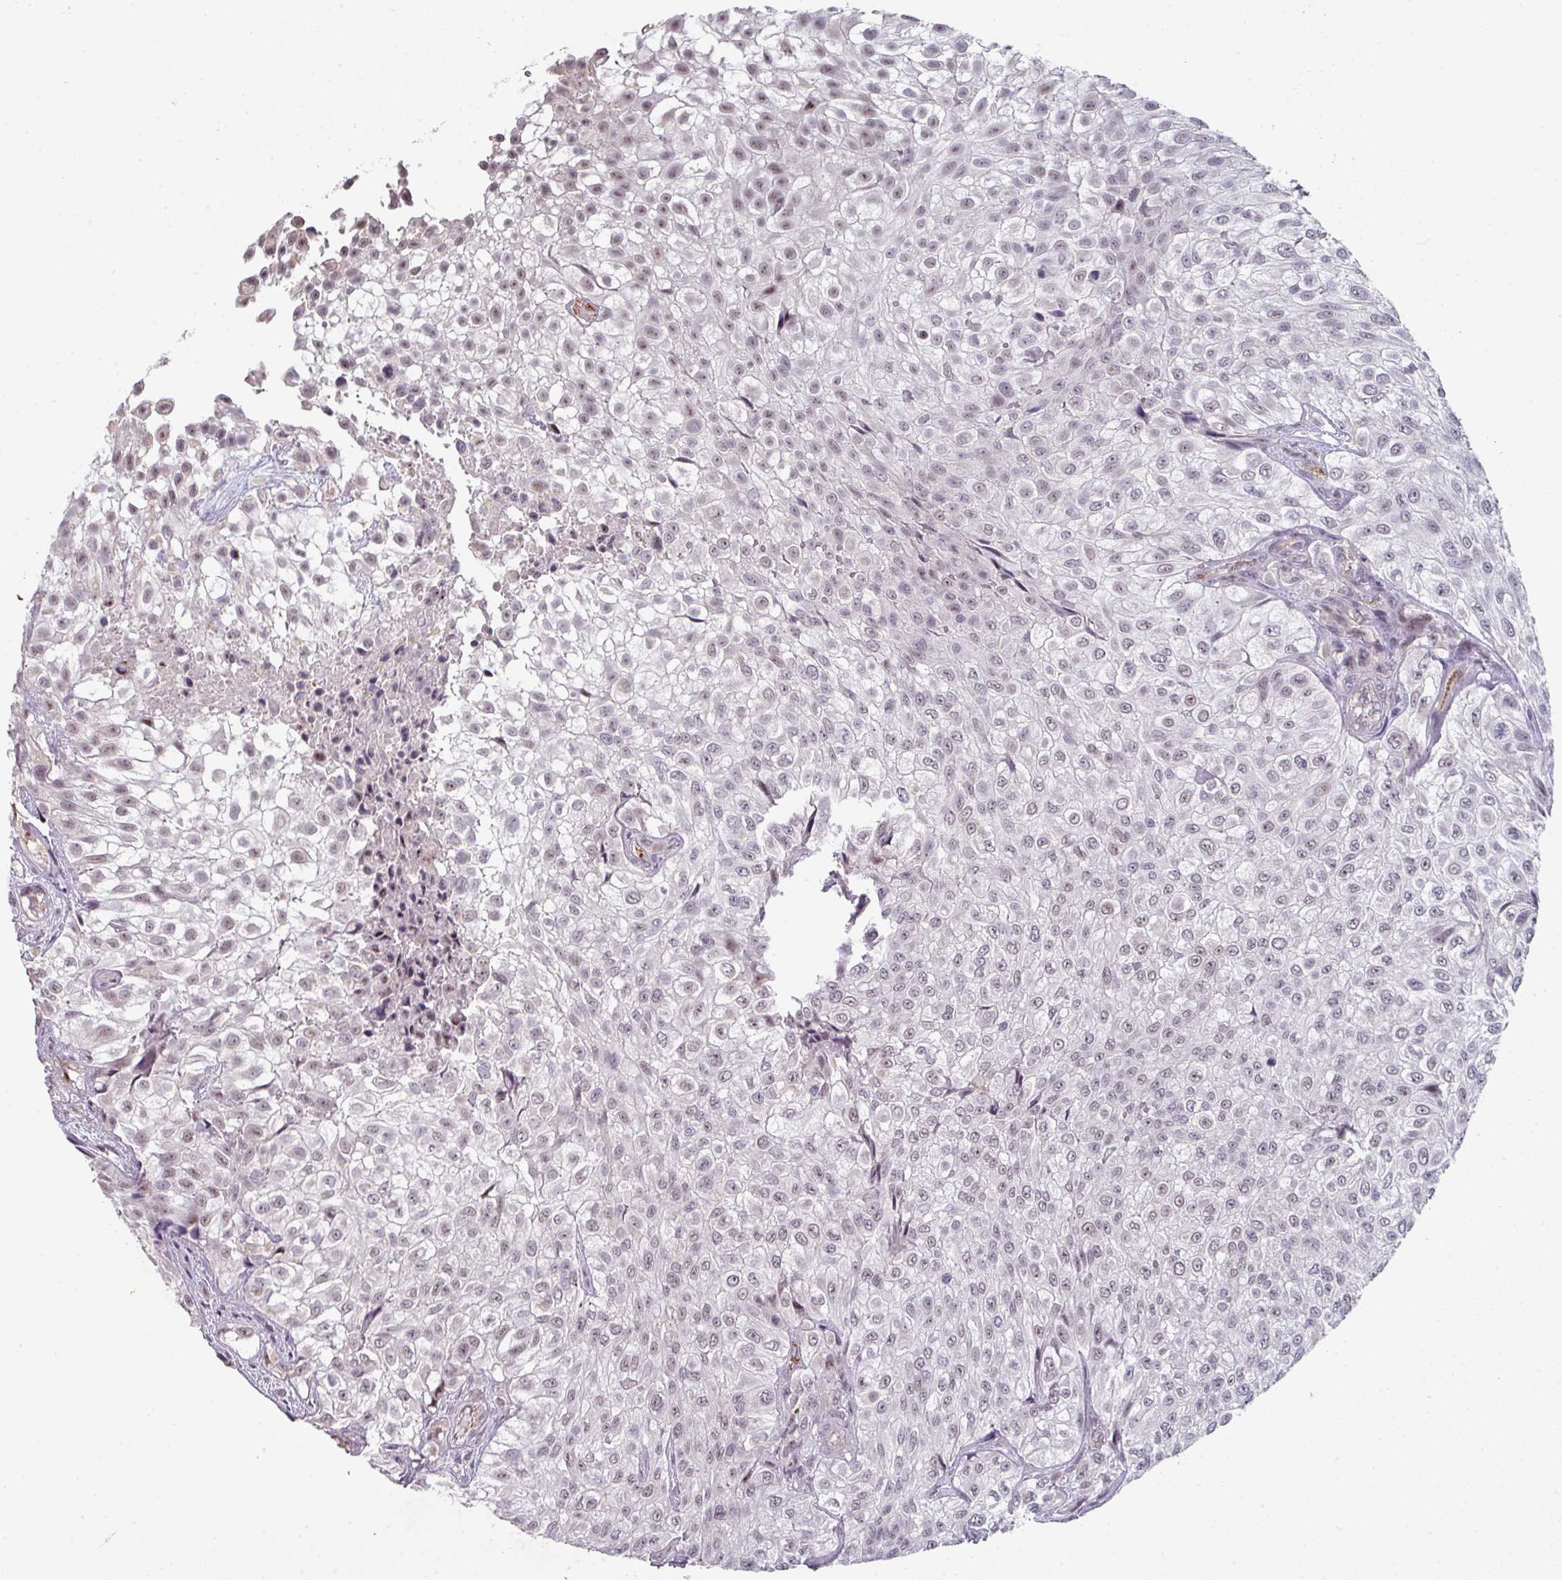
{"staining": {"intensity": "moderate", "quantity": "25%-75%", "location": "nuclear"}, "tissue": "urothelial cancer", "cell_type": "Tumor cells", "image_type": "cancer", "snomed": [{"axis": "morphology", "description": "Urothelial carcinoma, High grade"}, {"axis": "topography", "description": "Urinary bladder"}], "caption": "Protein expression analysis of high-grade urothelial carcinoma reveals moderate nuclear expression in approximately 25%-75% of tumor cells. Nuclei are stained in blue.", "gene": "SIDT2", "patient": {"sex": "male", "age": 56}}